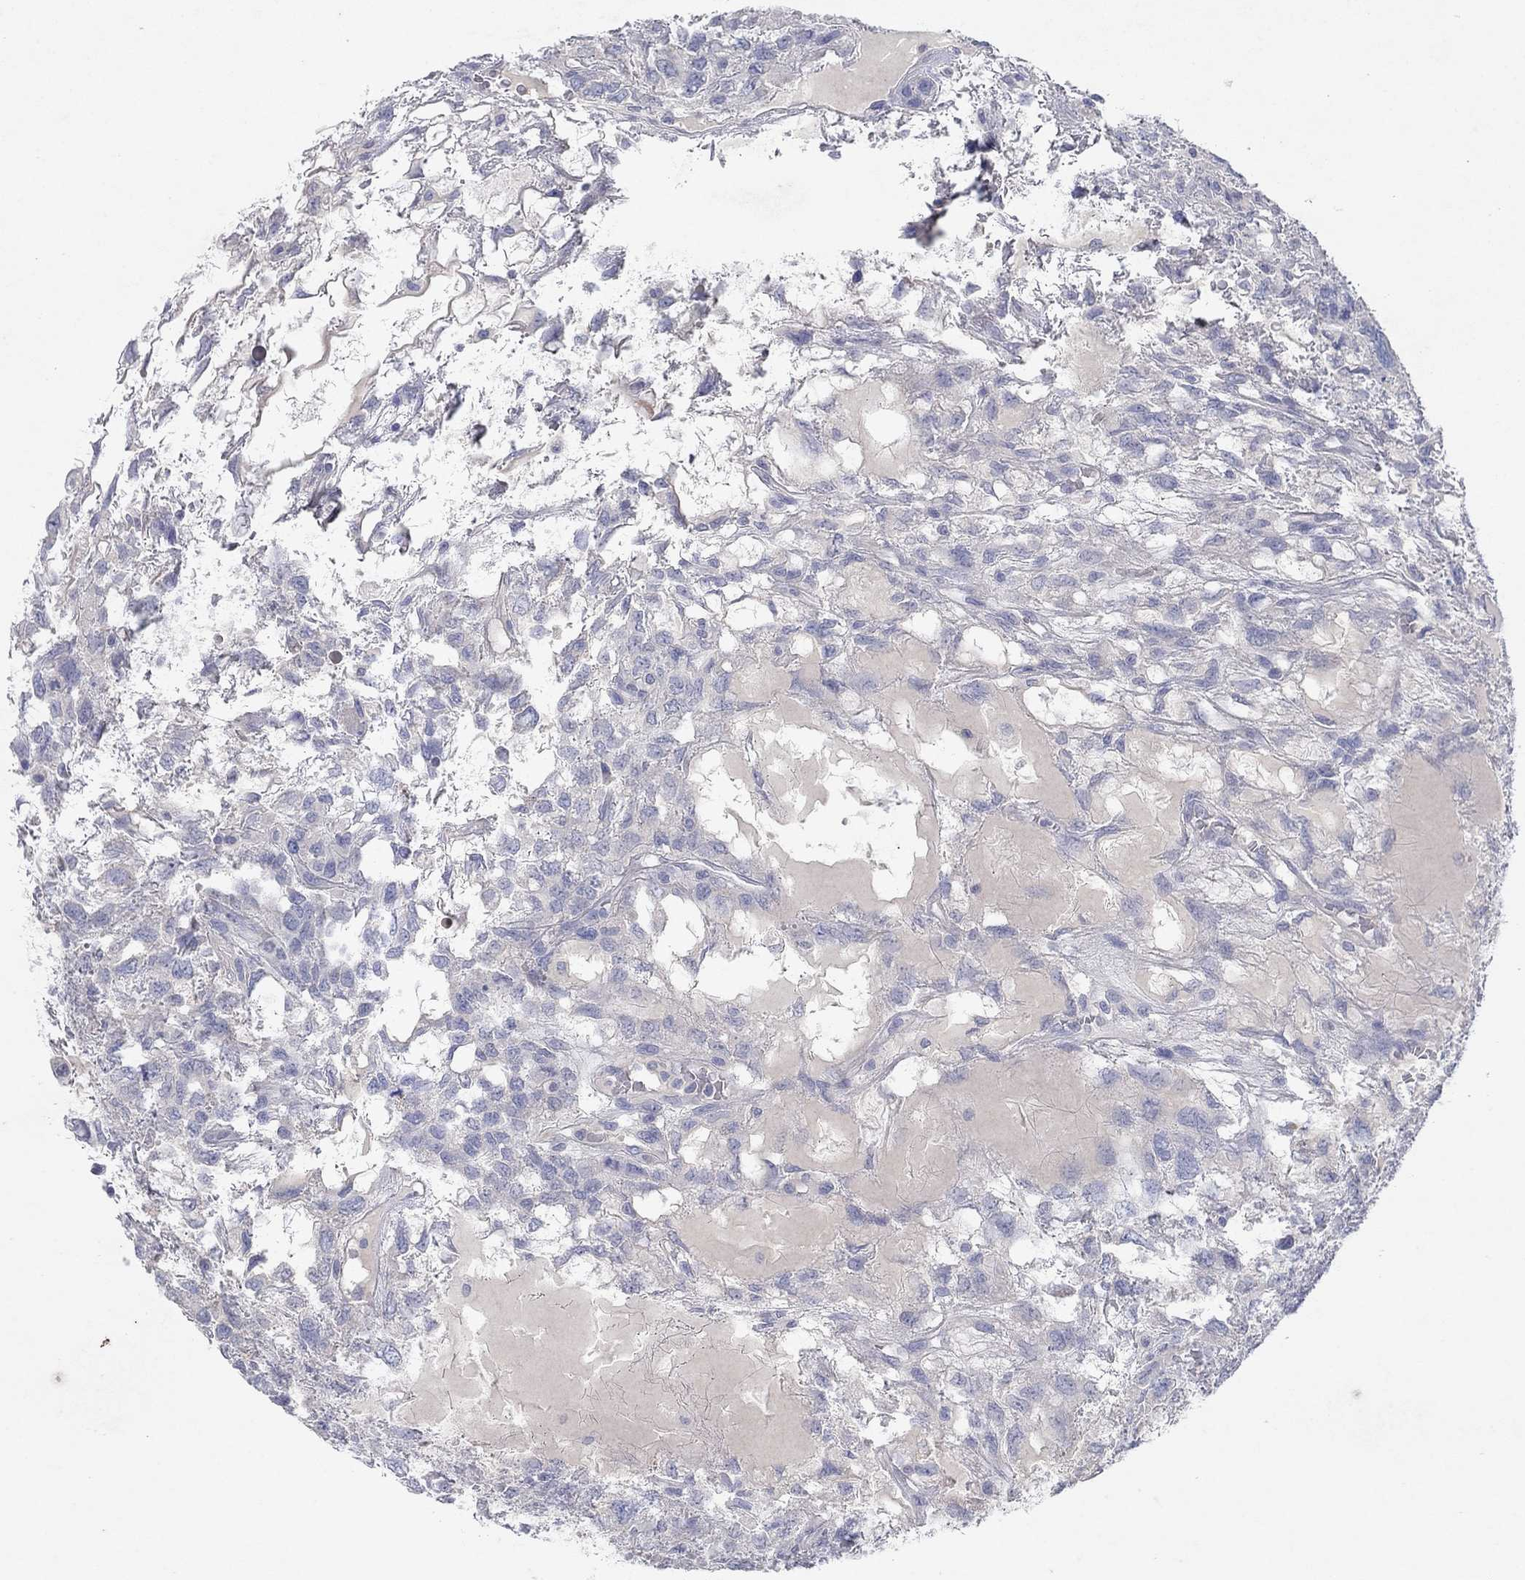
{"staining": {"intensity": "negative", "quantity": "none", "location": "none"}, "tissue": "testis cancer", "cell_type": "Tumor cells", "image_type": "cancer", "snomed": [{"axis": "morphology", "description": "Seminoma, NOS"}, {"axis": "topography", "description": "Testis"}], "caption": "Immunohistochemistry (IHC) image of human testis cancer stained for a protein (brown), which exhibits no expression in tumor cells.", "gene": "KRT40", "patient": {"sex": "male", "age": 52}}